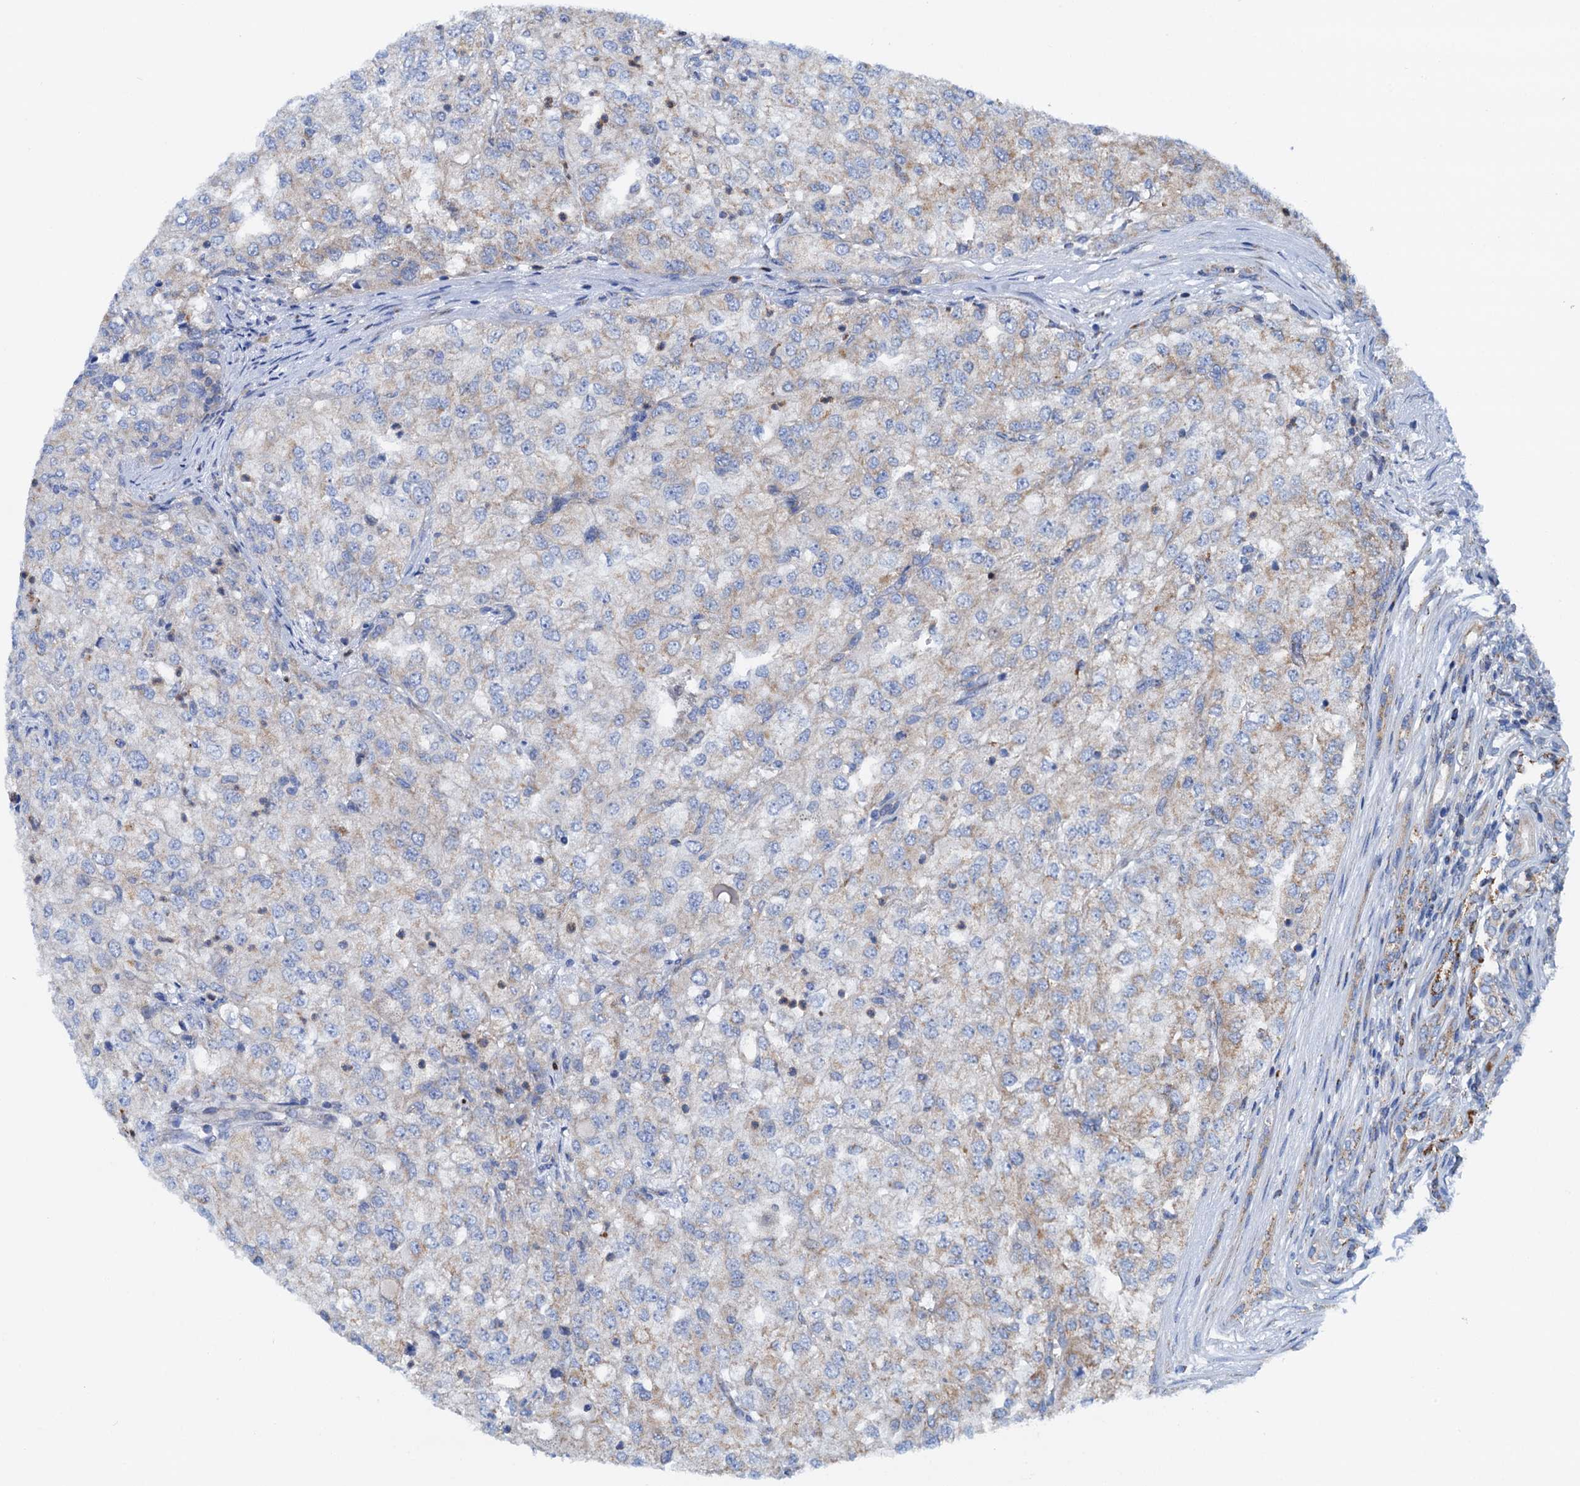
{"staining": {"intensity": "negative", "quantity": "none", "location": "none"}, "tissue": "renal cancer", "cell_type": "Tumor cells", "image_type": "cancer", "snomed": [{"axis": "morphology", "description": "Adenocarcinoma, NOS"}, {"axis": "topography", "description": "Kidney"}], "caption": "High magnification brightfield microscopy of adenocarcinoma (renal) stained with DAB (brown) and counterstained with hematoxylin (blue): tumor cells show no significant positivity. (DAB (3,3'-diaminobenzidine) immunohistochemistry (IHC), high magnification).", "gene": "RASSF9", "patient": {"sex": "female", "age": 54}}